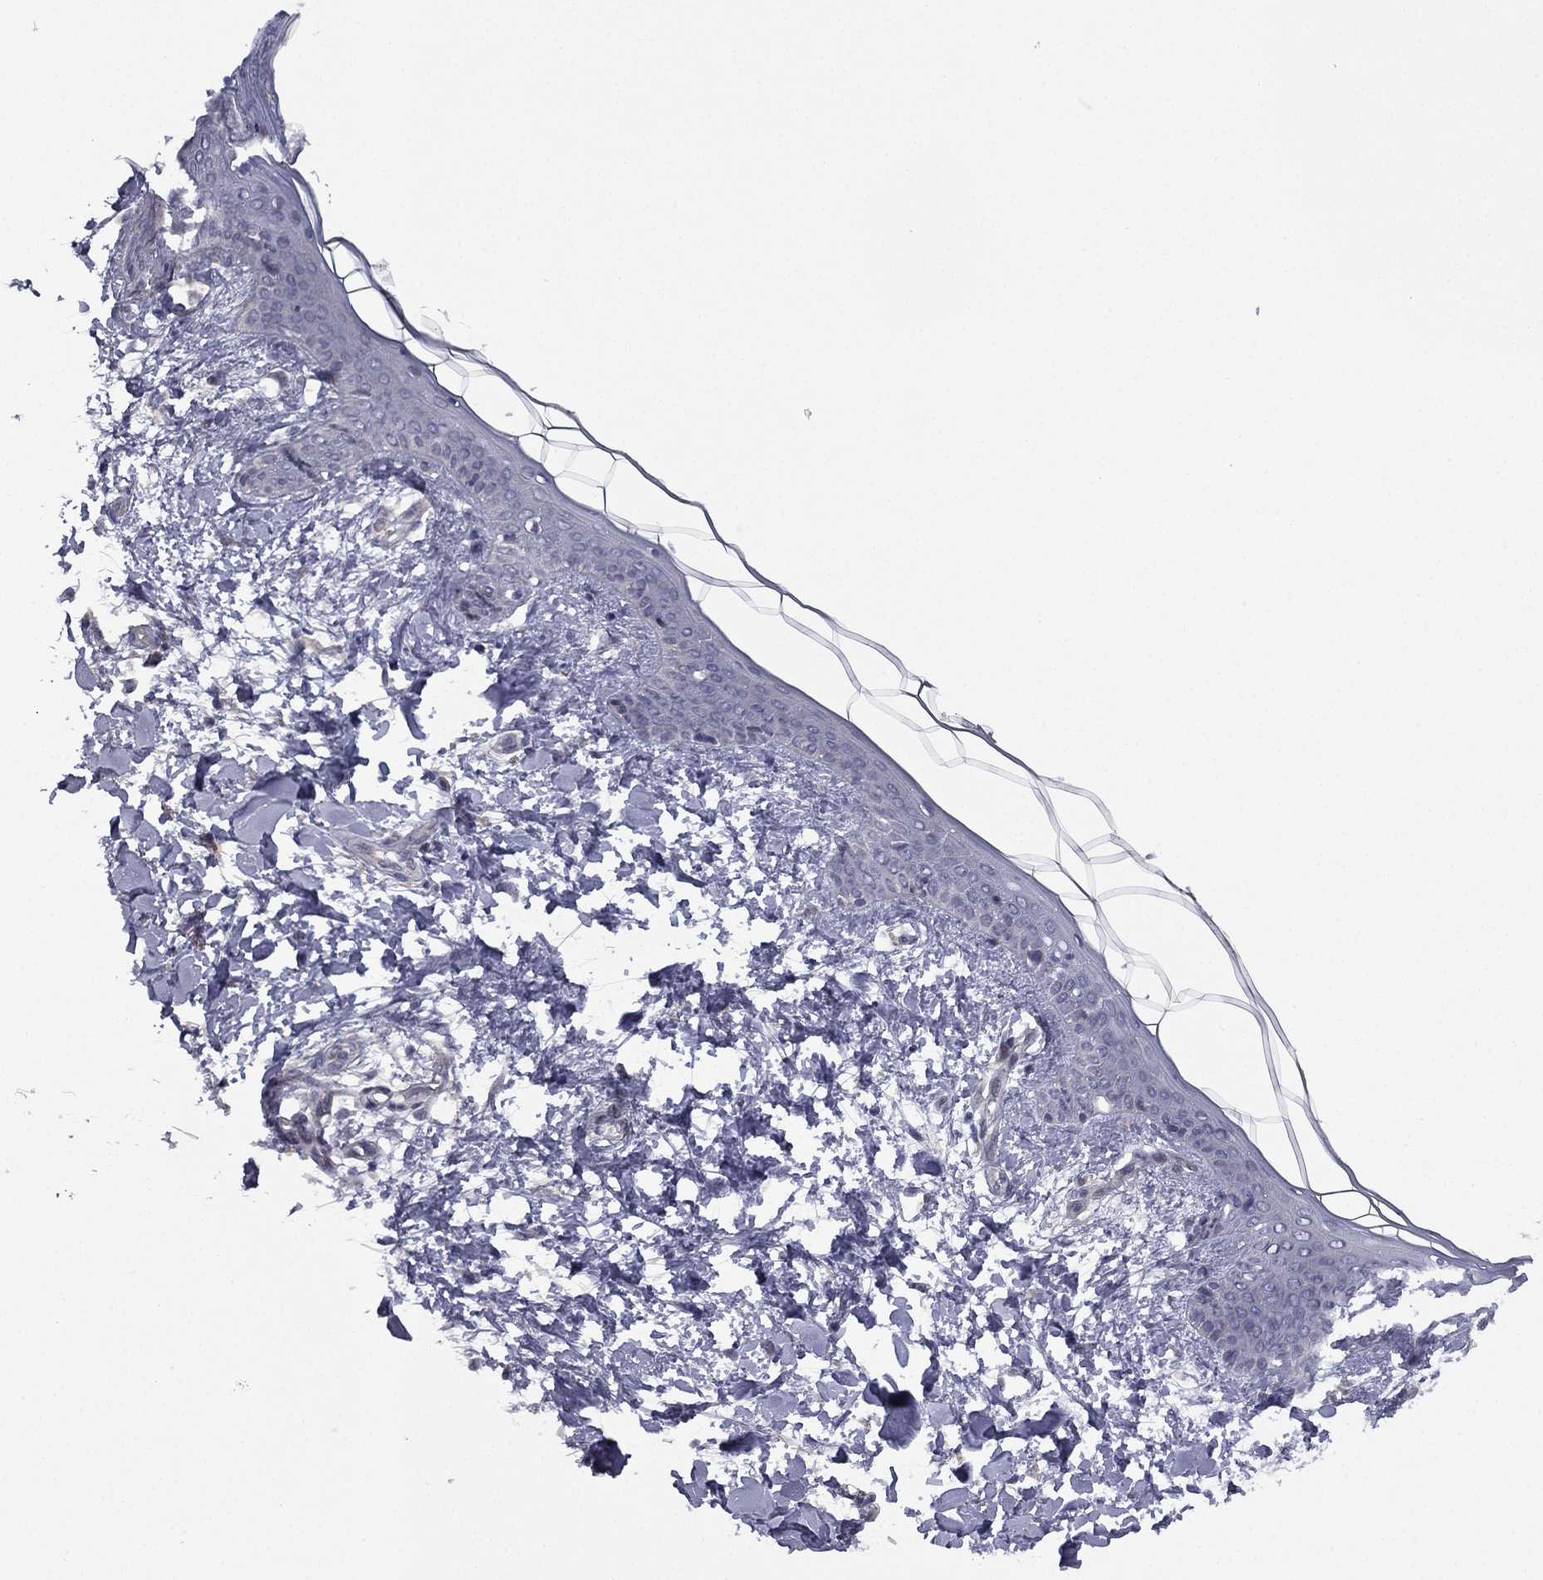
{"staining": {"intensity": "negative", "quantity": "none", "location": "none"}, "tissue": "skin", "cell_type": "Fibroblasts", "image_type": "normal", "snomed": [{"axis": "morphology", "description": "Normal tissue, NOS"}, {"axis": "topography", "description": "Skin"}], "caption": "IHC image of normal human skin stained for a protein (brown), which exhibits no positivity in fibroblasts.", "gene": "ACTRT2", "patient": {"sex": "female", "age": 34}}